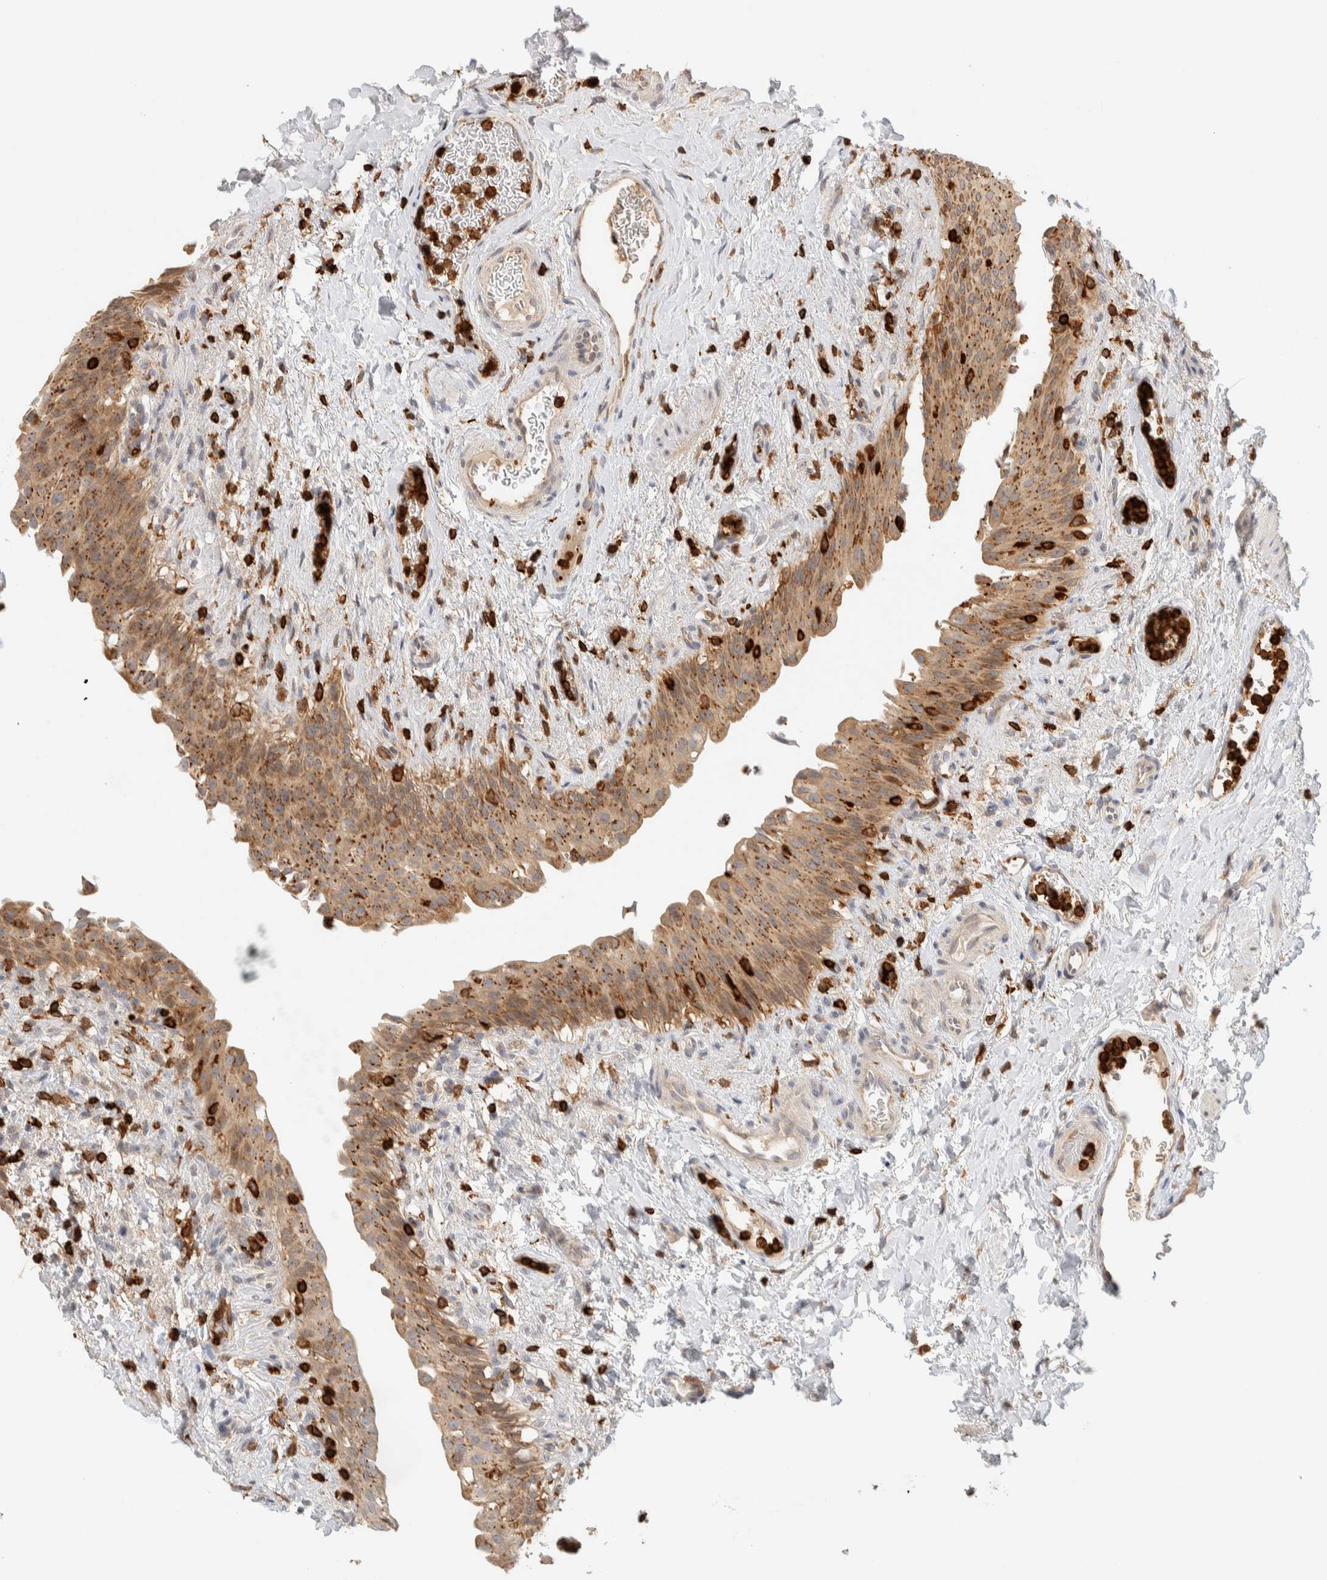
{"staining": {"intensity": "moderate", "quantity": ">75%", "location": "cytoplasmic/membranous"}, "tissue": "urinary bladder", "cell_type": "Urothelial cells", "image_type": "normal", "snomed": [{"axis": "morphology", "description": "Normal tissue, NOS"}, {"axis": "topography", "description": "Urinary bladder"}], "caption": "Immunohistochemistry (DAB) staining of unremarkable urinary bladder exhibits moderate cytoplasmic/membranous protein staining in approximately >75% of urothelial cells. (DAB = brown stain, brightfield microscopy at high magnification).", "gene": "RUNDC1", "patient": {"sex": "female", "age": 60}}